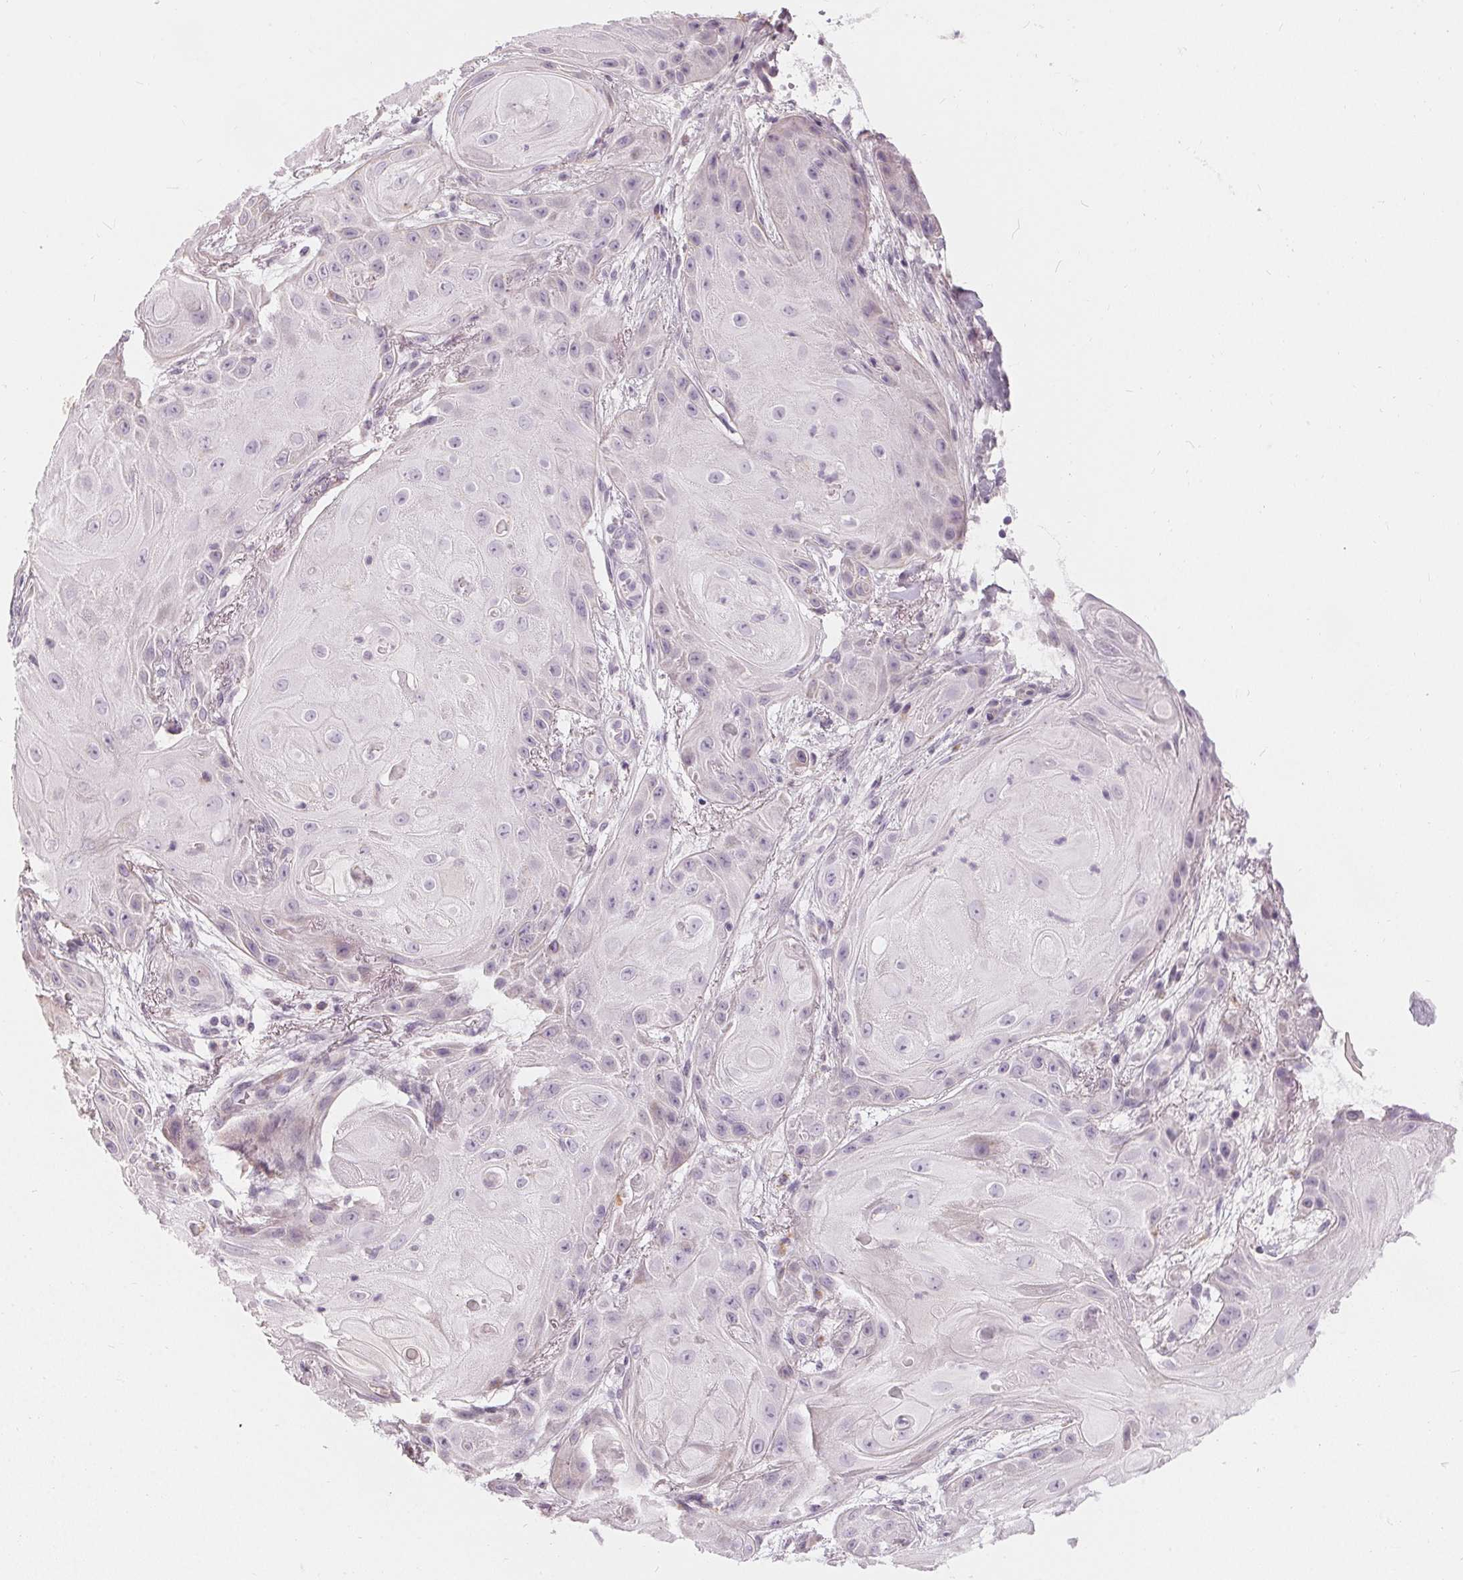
{"staining": {"intensity": "negative", "quantity": "none", "location": "none"}, "tissue": "skin cancer", "cell_type": "Tumor cells", "image_type": "cancer", "snomed": [{"axis": "morphology", "description": "Squamous cell carcinoma, NOS"}, {"axis": "topography", "description": "Skin"}], "caption": "IHC of squamous cell carcinoma (skin) displays no expression in tumor cells.", "gene": "HOPX", "patient": {"sex": "male", "age": 62}}